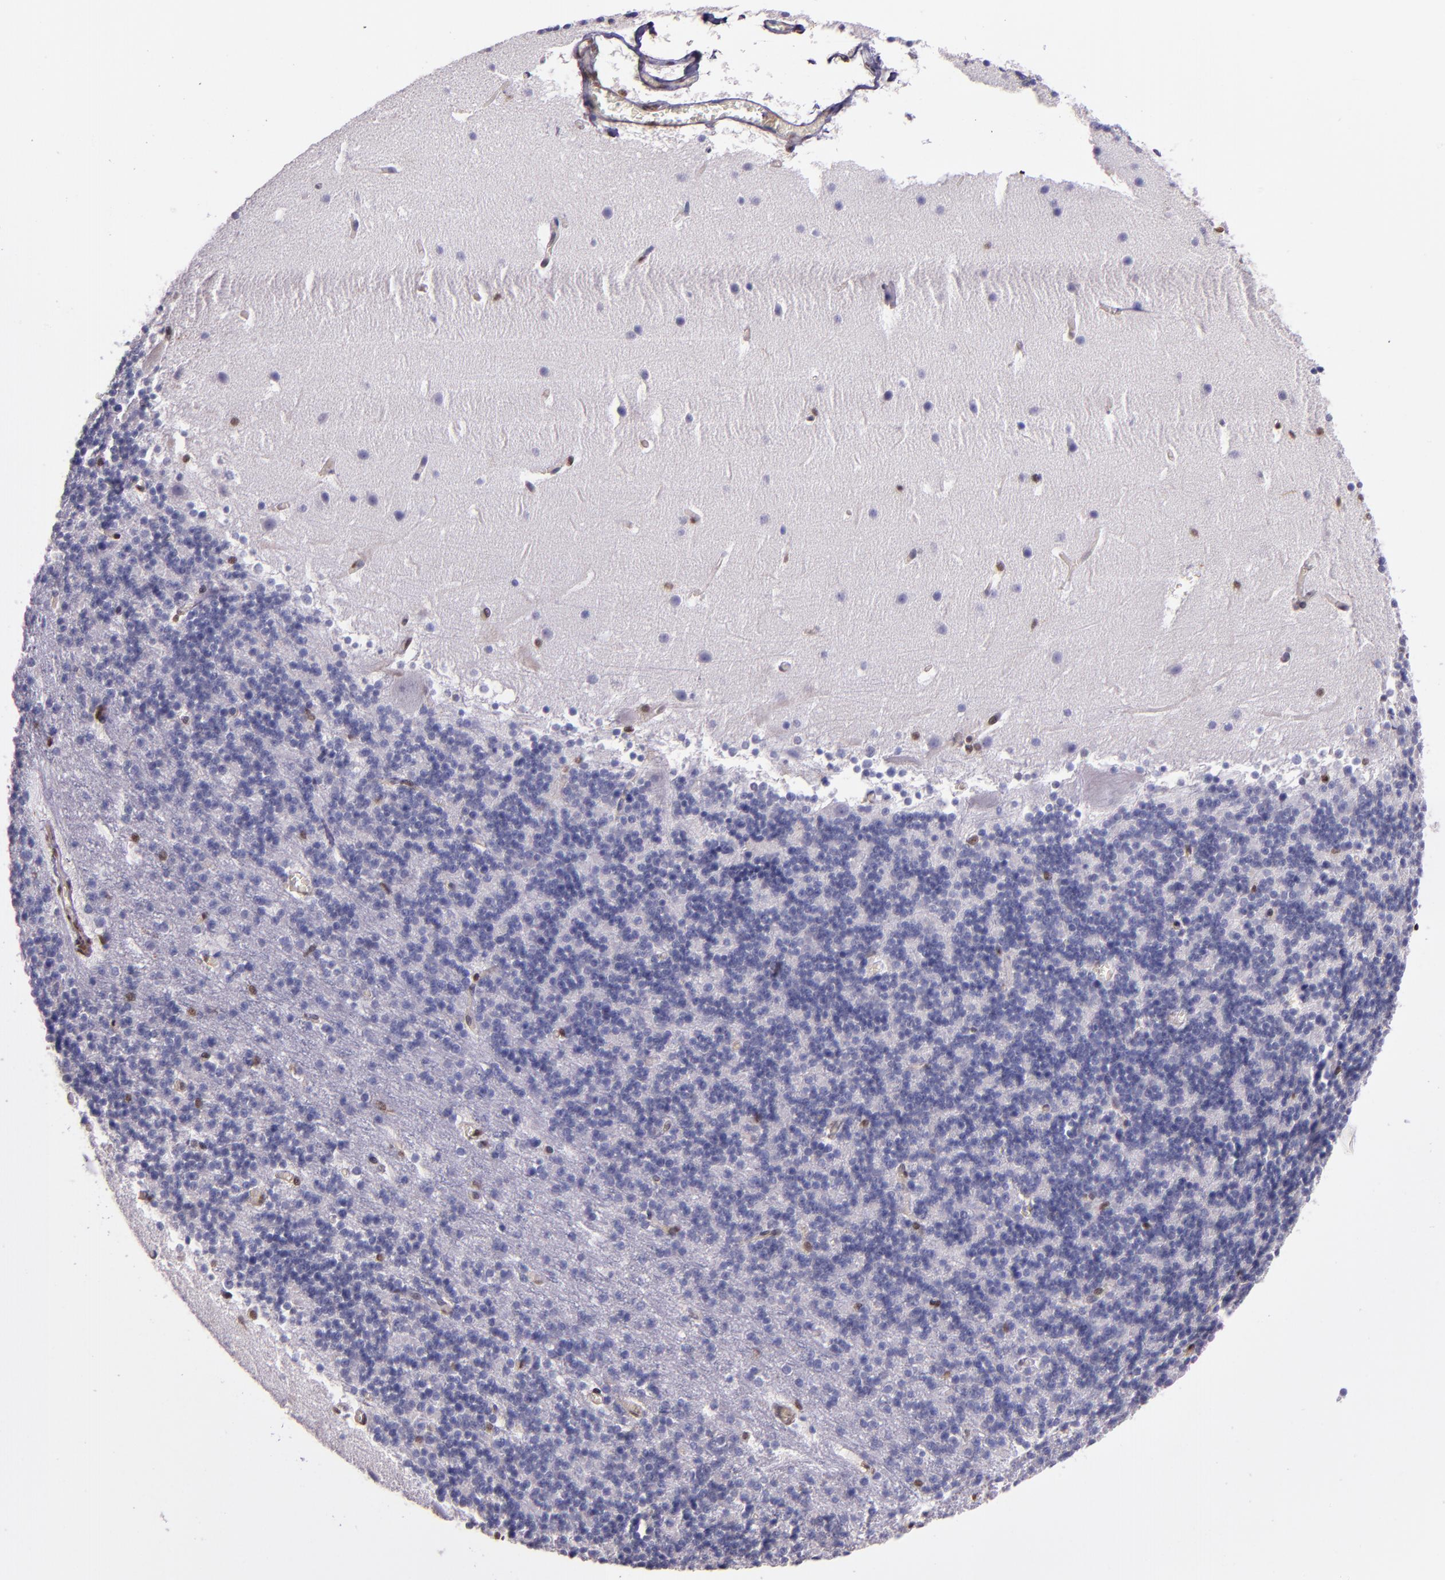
{"staining": {"intensity": "negative", "quantity": "none", "location": "none"}, "tissue": "cerebellum", "cell_type": "Cells in granular layer", "image_type": "normal", "snomed": [{"axis": "morphology", "description": "Normal tissue, NOS"}, {"axis": "topography", "description": "Cerebellum"}], "caption": "The histopathology image shows no significant expression in cells in granular layer of cerebellum.", "gene": "STAT6", "patient": {"sex": "male", "age": 45}}